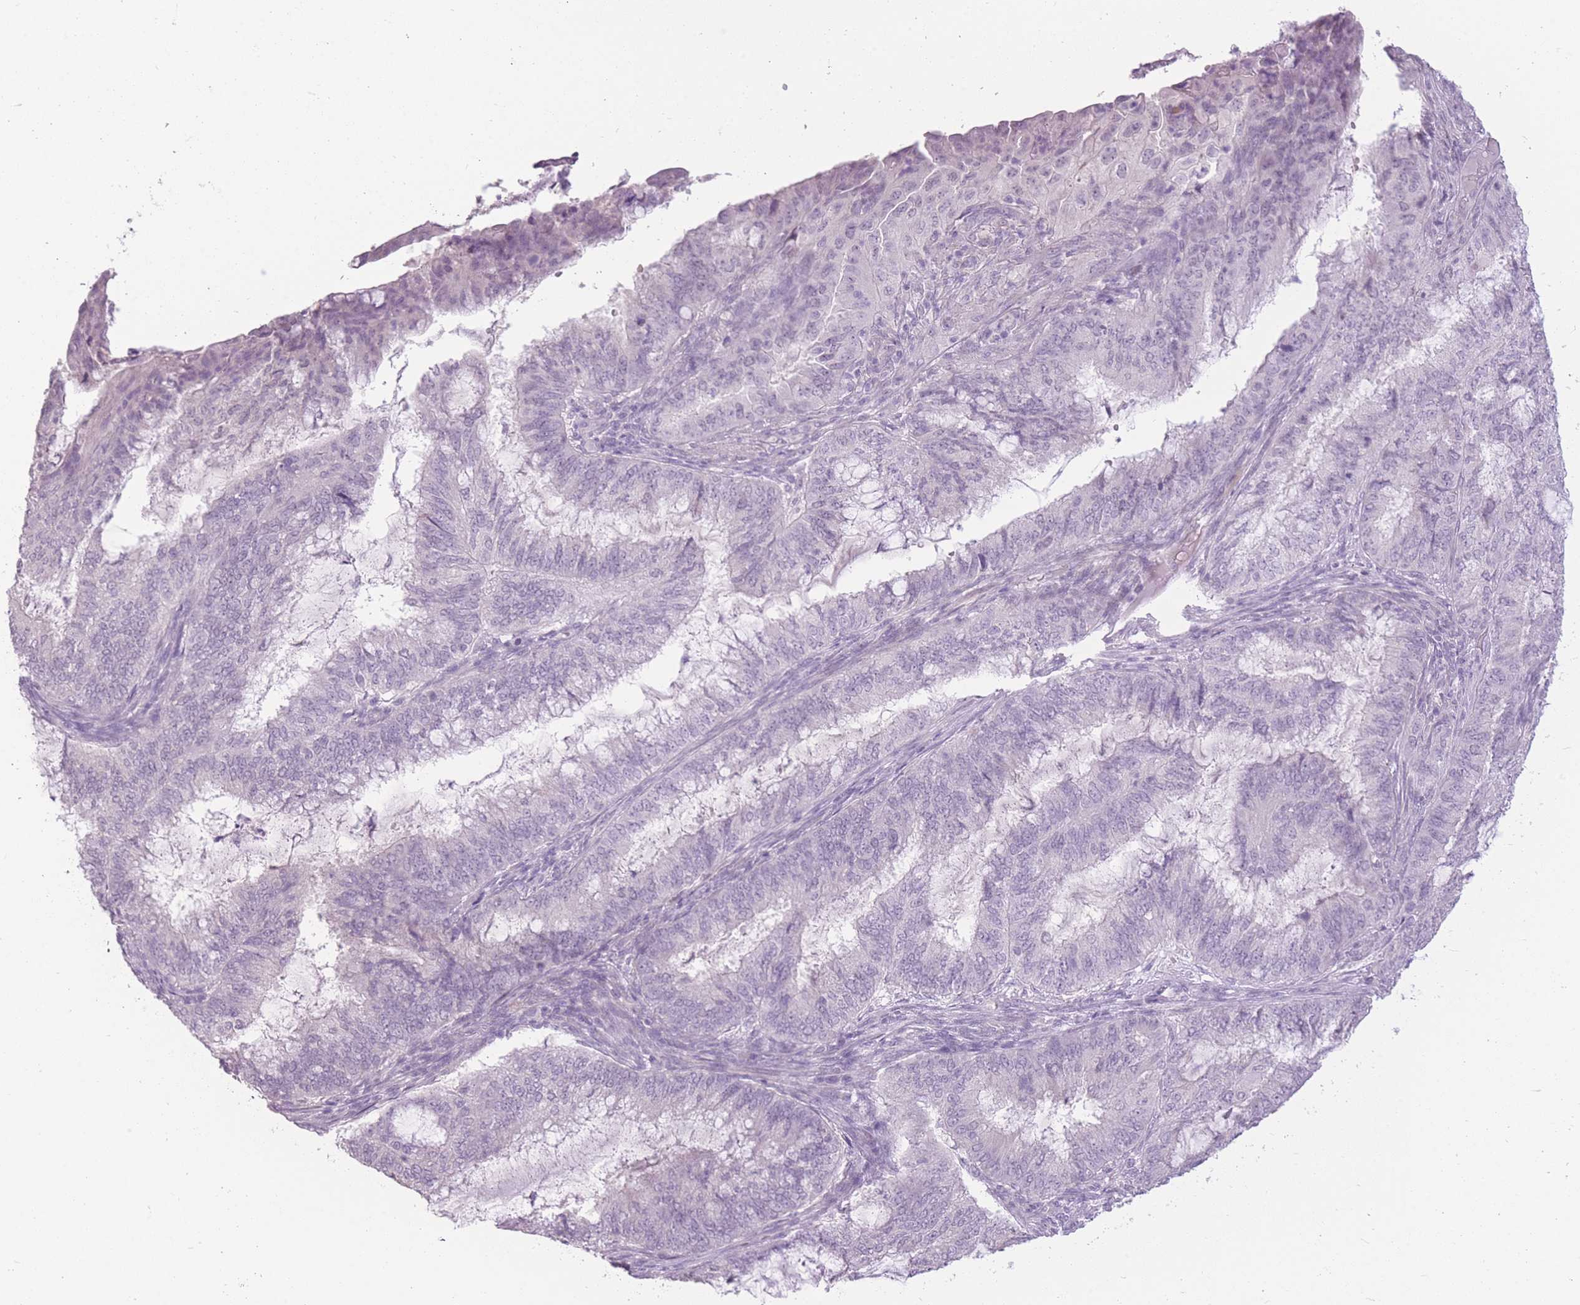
{"staining": {"intensity": "negative", "quantity": "none", "location": "none"}, "tissue": "endometrial cancer", "cell_type": "Tumor cells", "image_type": "cancer", "snomed": [{"axis": "morphology", "description": "Adenocarcinoma, NOS"}, {"axis": "topography", "description": "Endometrium"}], "caption": "High power microscopy histopathology image of an immunohistochemistry image of endometrial cancer (adenocarcinoma), revealing no significant expression in tumor cells.", "gene": "ZBTB24", "patient": {"sex": "female", "age": 51}}